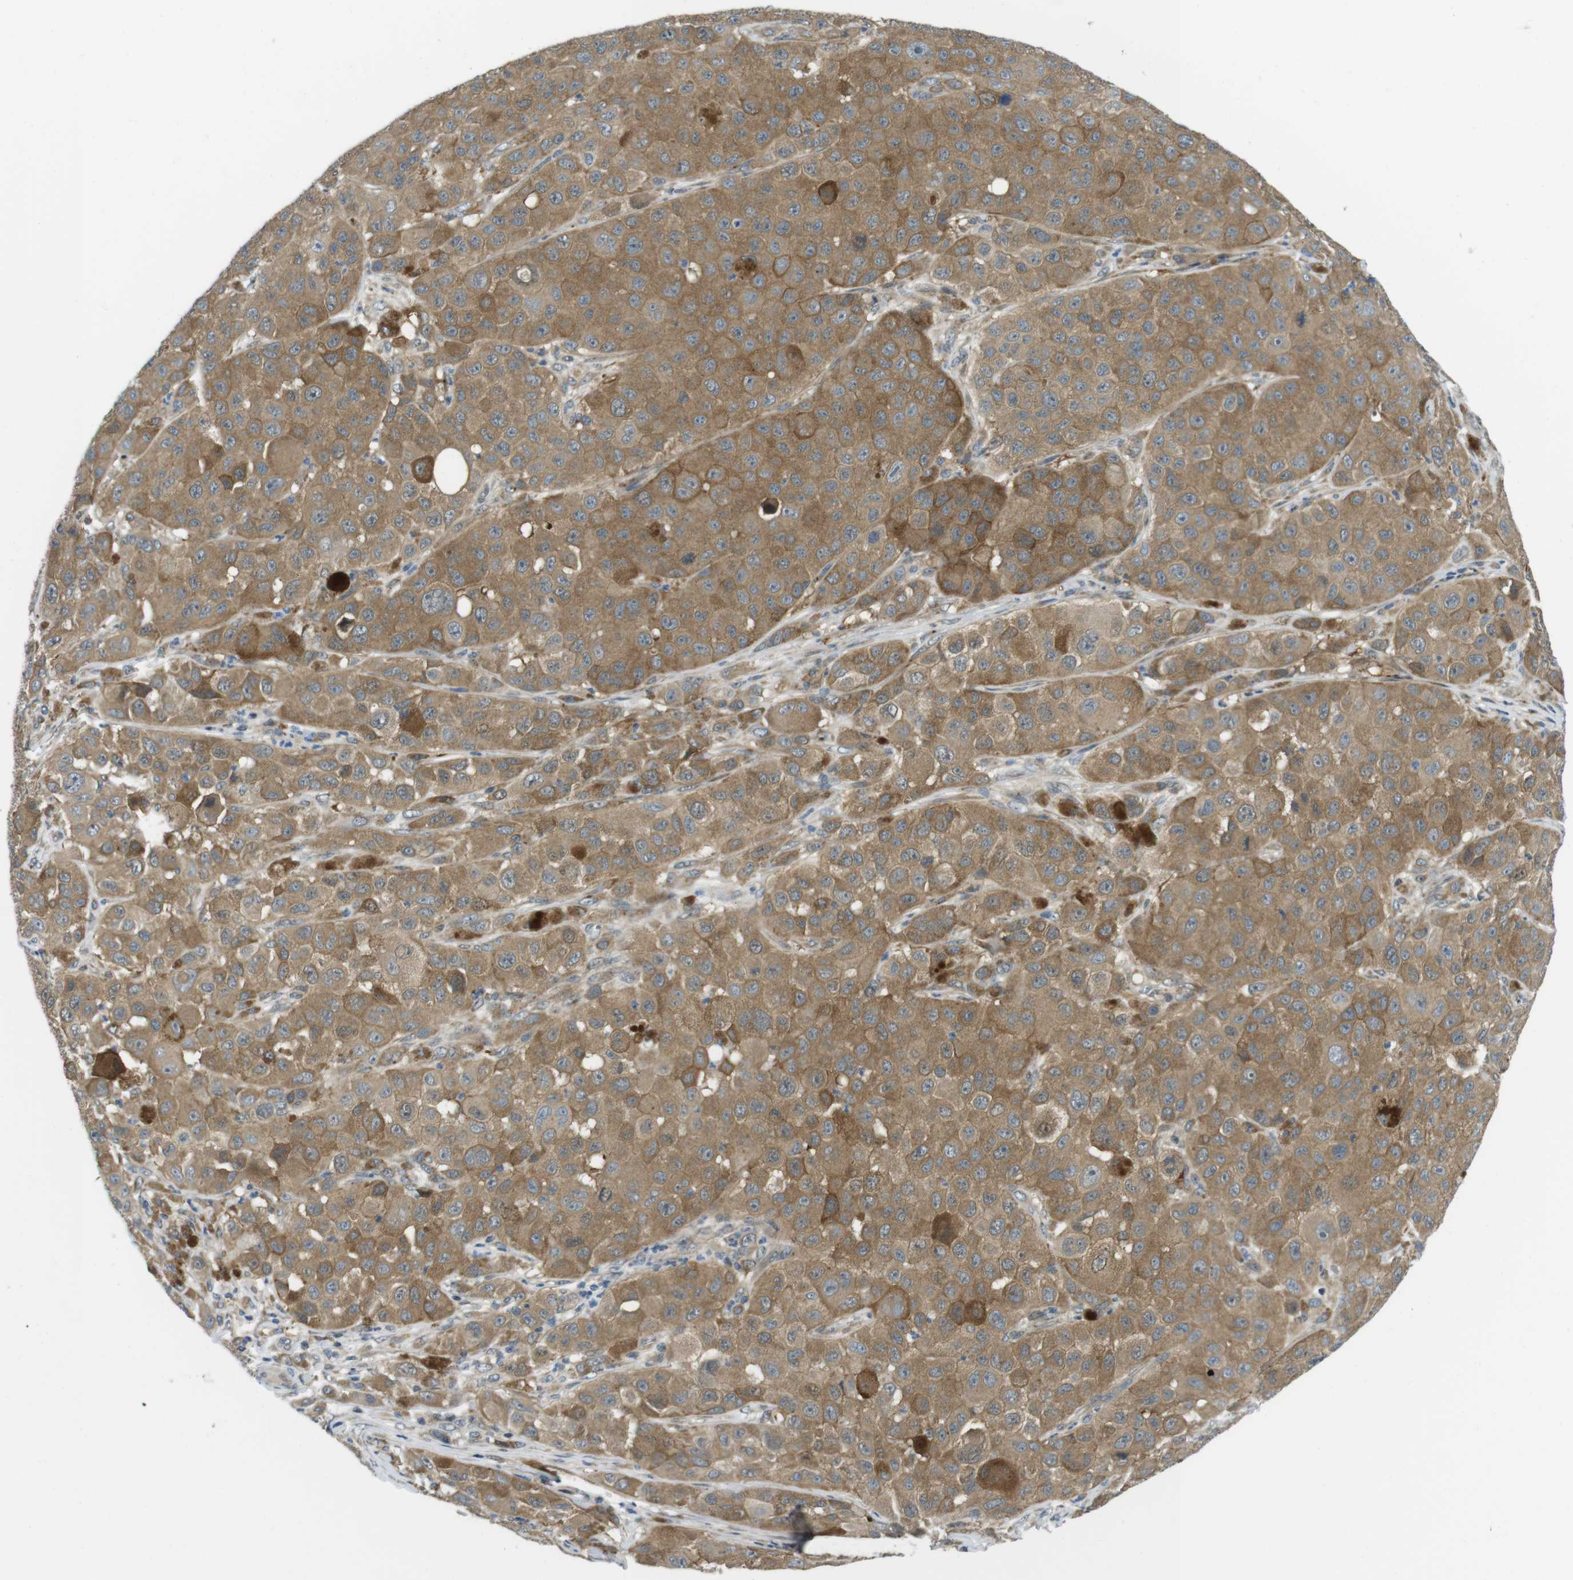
{"staining": {"intensity": "moderate", "quantity": ">75%", "location": "cytoplasmic/membranous"}, "tissue": "melanoma", "cell_type": "Tumor cells", "image_type": "cancer", "snomed": [{"axis": "morphology", "description": "Malignant melanoma, NOS"}, {"axis": "topography", "description": "Skin"}], "caption": "Immunohistochemical staining of melanoma shows medium levels of moderate cytoplasmic/membranous expression in approximately >75% of tumor cells. (DAB IHC, brown staining for protein, blue staining for nuclei).", "gene": "CASP2", "patient": {"sex": "male", "age": 96}}